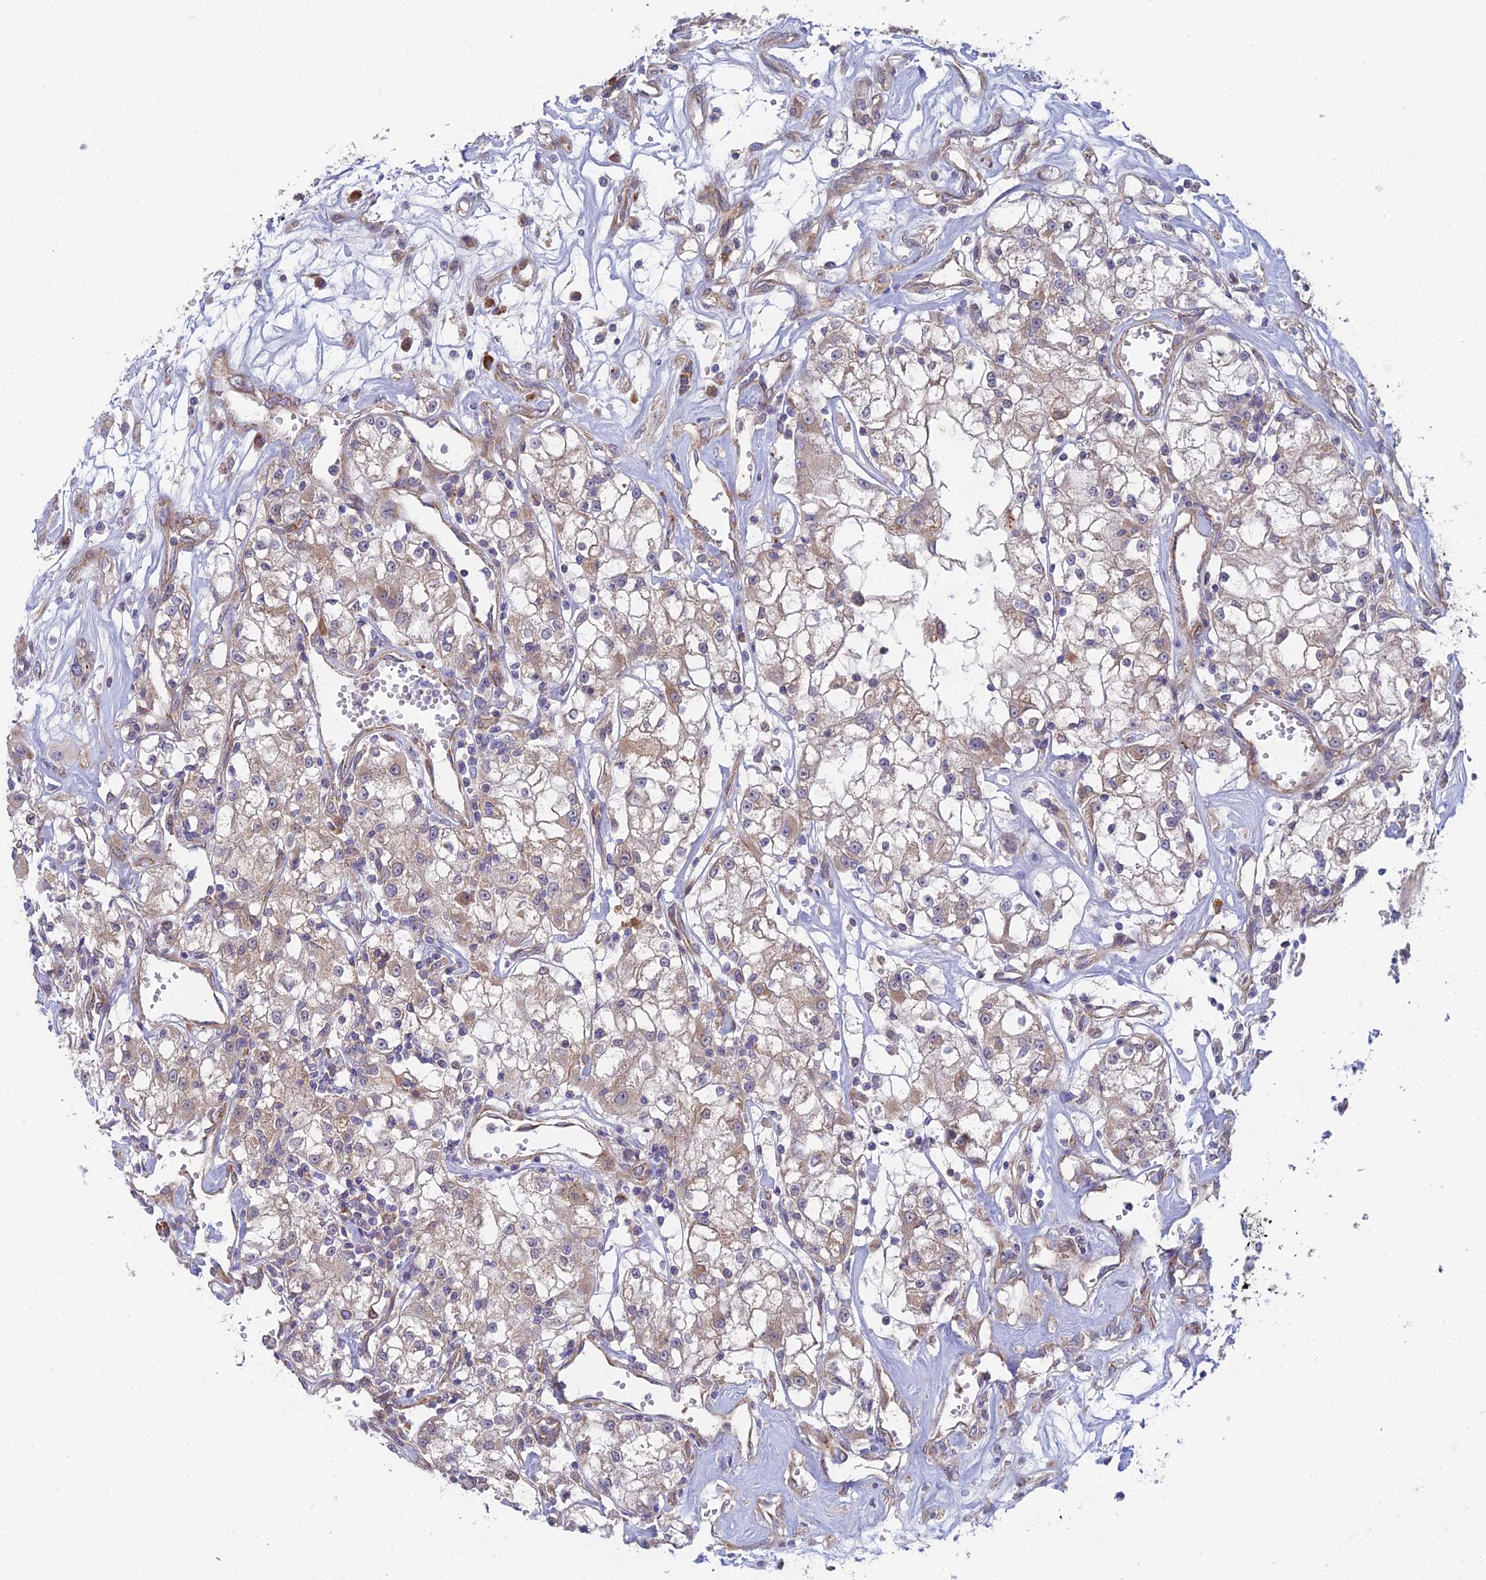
{"staining": {"intensity": "weak", "quantity": "<25%", "location": "cytoplasmic/membranous"}, "tissue": "renal cancer", "cell_type": "Tumor cells", "image_type": "cancer", "snomed": [{"axis": "morphology", "description": "Adenocarcinoma, NOS"}, {"axis": "topography", "description": "Kidney"}], "caption": "Human adenocarcinoma (renal) stained for a protein using immunohistochemistry exhibits no expression in tumor cells.", "gene": "INCA1", "patient": {"sex": "female", "age": 59}}